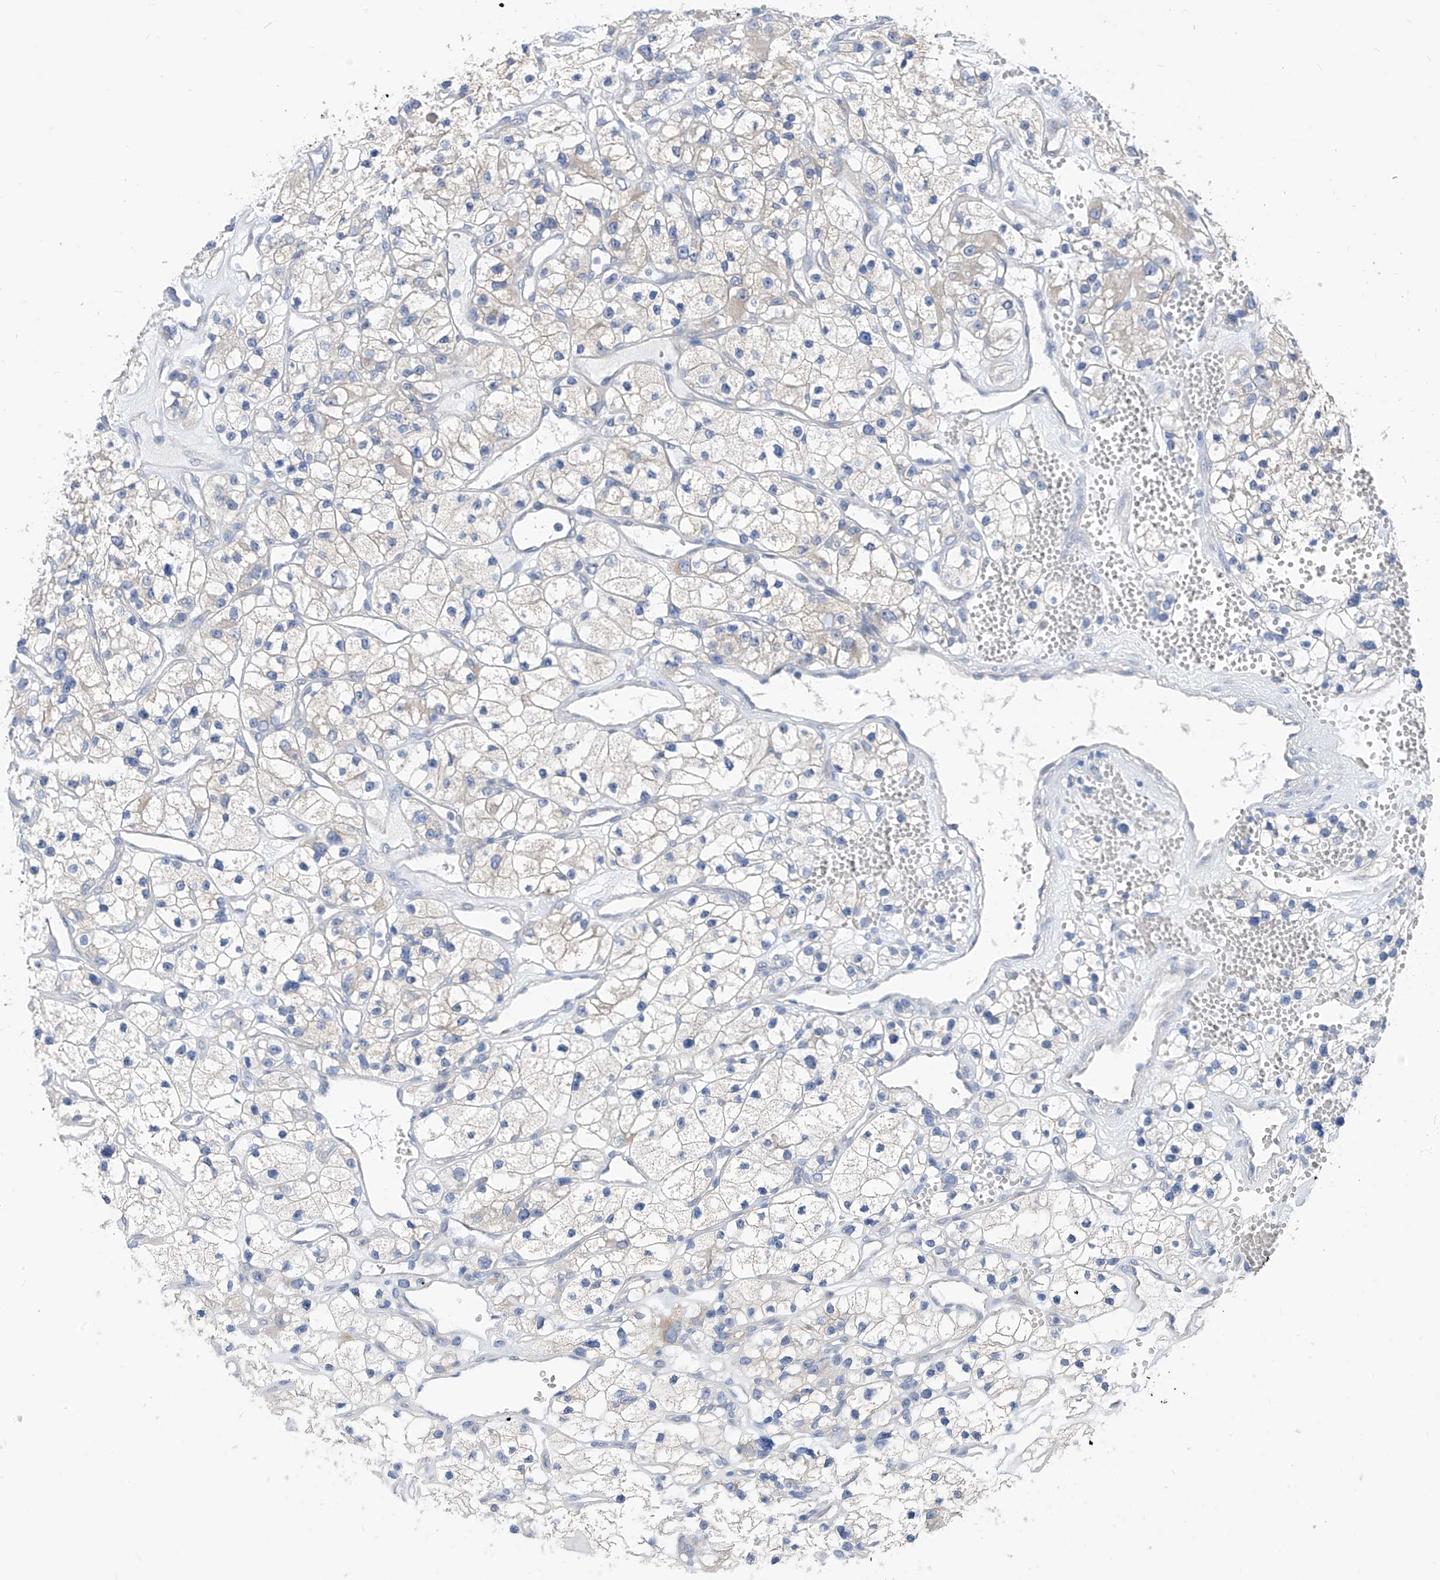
{"staining": {"intensity": "negative", "quantity": "none", "location": "none"}, "tissue": "renal cancer", "cell_type": "Tumor cells", "image_type": "cancer", "snomed": [{"axis": "morphology", "description": "Adenocarcinoma, NOS"}, {"axis": "topography", "description": "Kidney"}], "caption": "Immunohistochemistry photomicrograph of neoplastic tissue: renal adenocarcinoma stained with DAB displays no significant protein staining in tumor cells.", "gene": "LDAH", "patient": {"sex": "female", "age": 57}}